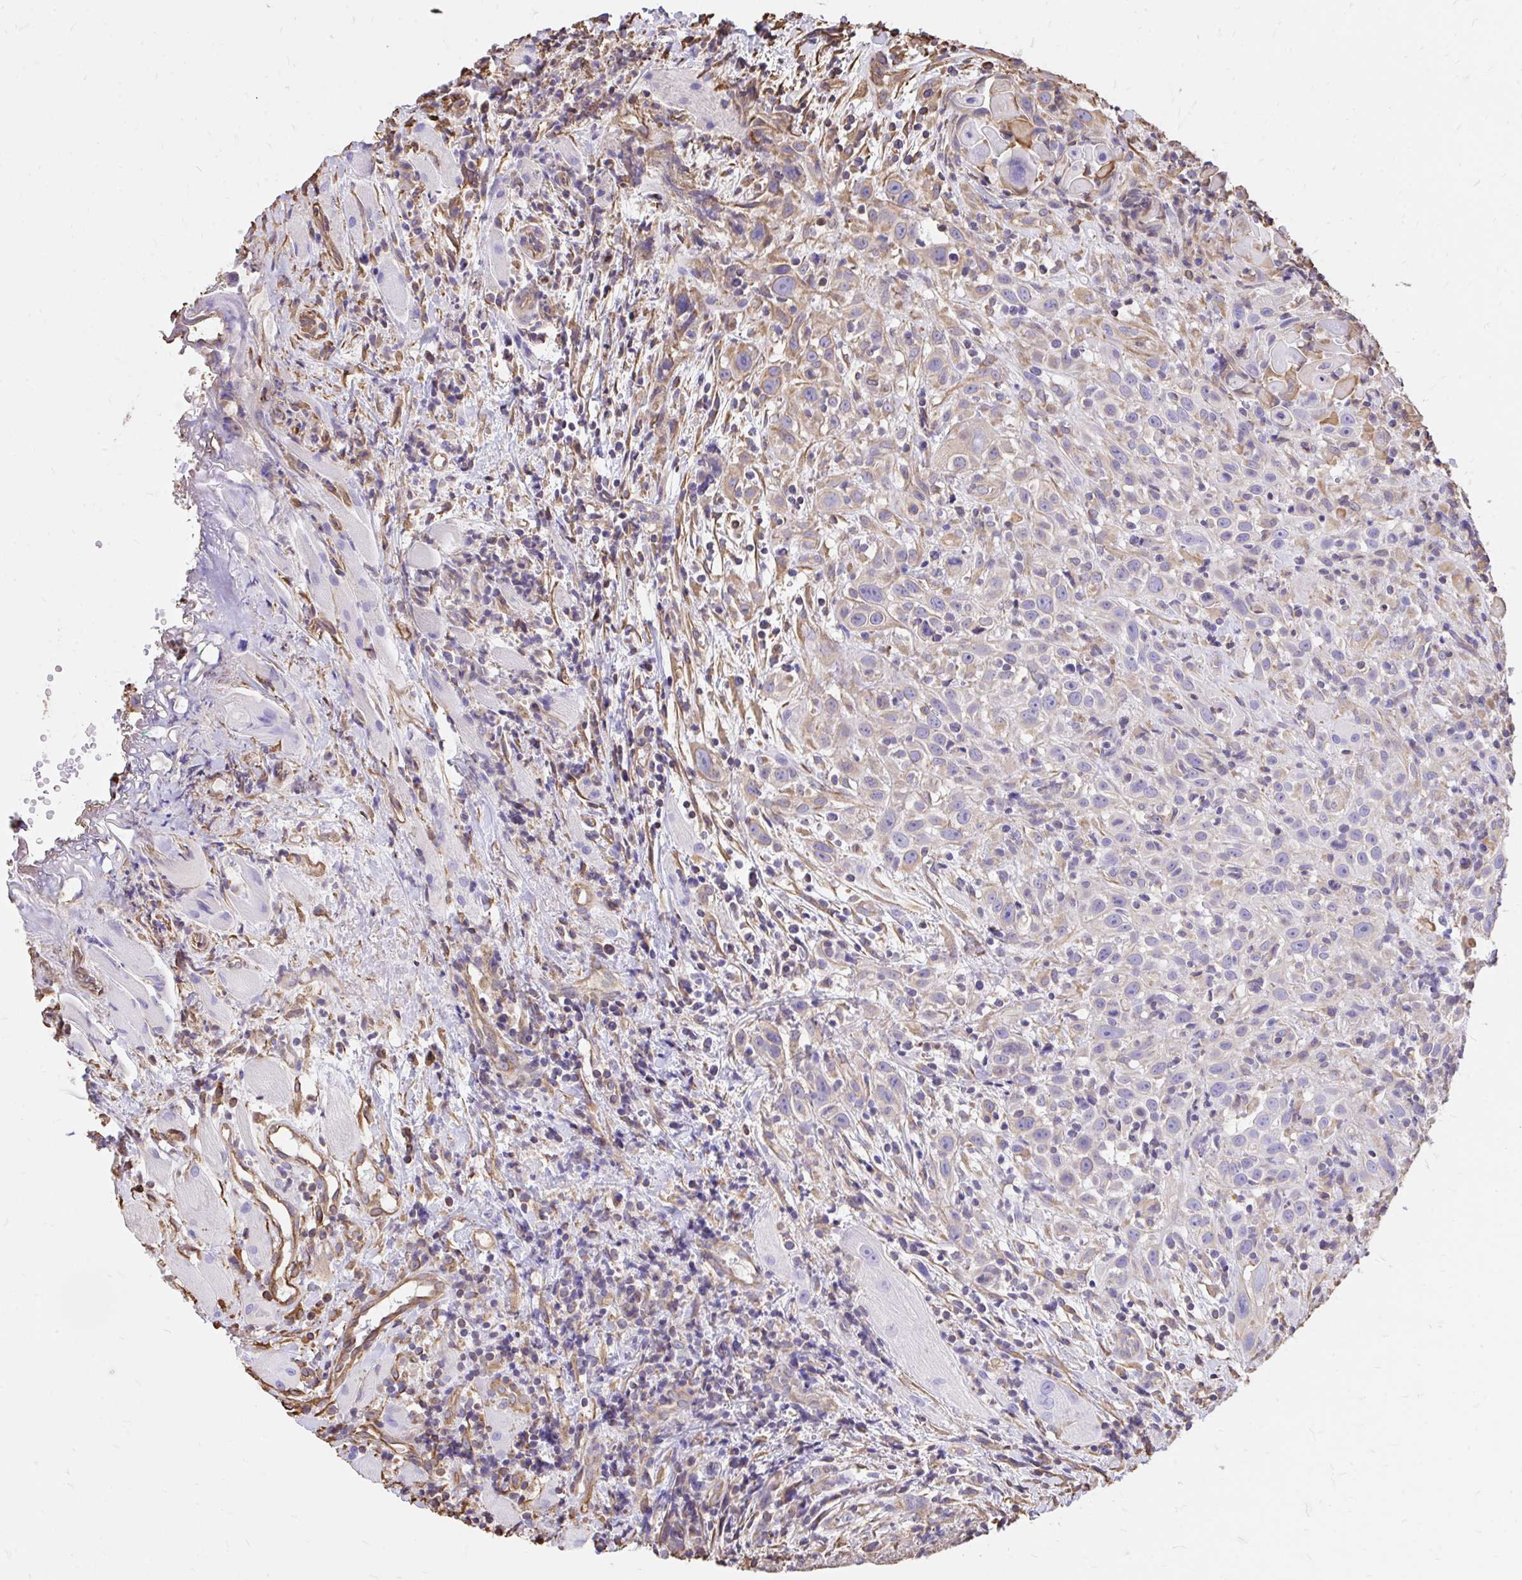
{"staining": {"intensity": "weak", "quantity": "<25%", "location": "cytoplasmic/membranous"}, "tissue": "head and neck cancer", "cell_type": "Tumor cells", "image_type": "cancer", "snomed": [{"axis": "morphology", "description": "Squamous cell carcinoma, NOS"}, {"axis": "topography", "description": "Head-Neck"}], "caption": "Protein analysis of squamous cell carcinoma (head and neck) reveals no significant positivity in tumor cells. (DAB immunohistochemistry (IHC) visualized using brightfield microscopy, high magnification).", "gene": "RNF103", "patient": {"sex": "female", "age": 95}}